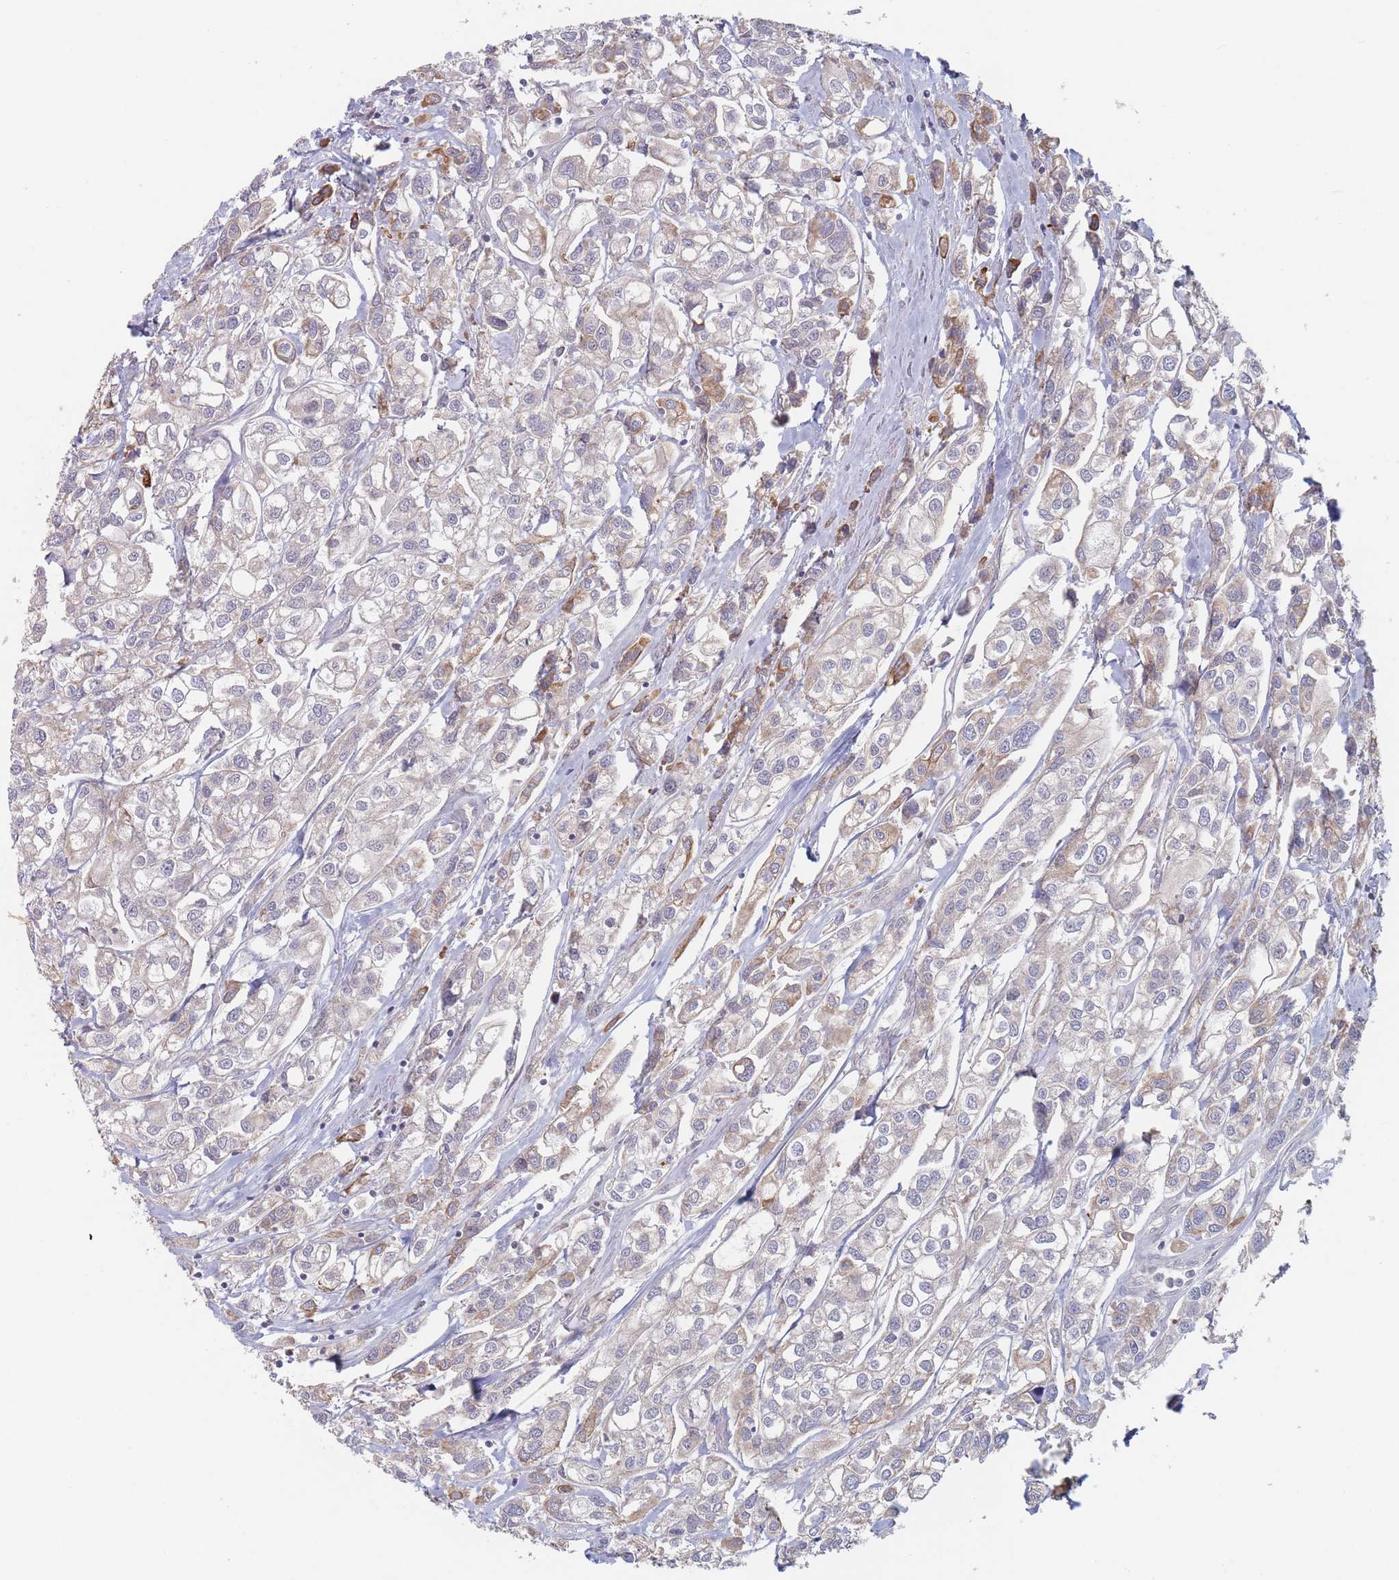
{"staining": {"intensity": "moderate", "quantity": "25%-75%", "location": "cytoplasmic/membranous"}, "tissue": "urothelial cancer", "cell_type": "Tumor cells", "image_type": "cancer", "snomed": [{"axis": "morphology", "description": "Urothelial carcinoma, High grade"}, {"axis": "topography", "description": "Urinary bladder"}], "caption": "A photomicrograph of human high-grade urothelial carcinoma stained for a protein shows moderate cytoplasmic/membranous brown staining in tumor cells.", "gene": "EFCC1", "patient": {"sex": "male", "age": 67}}